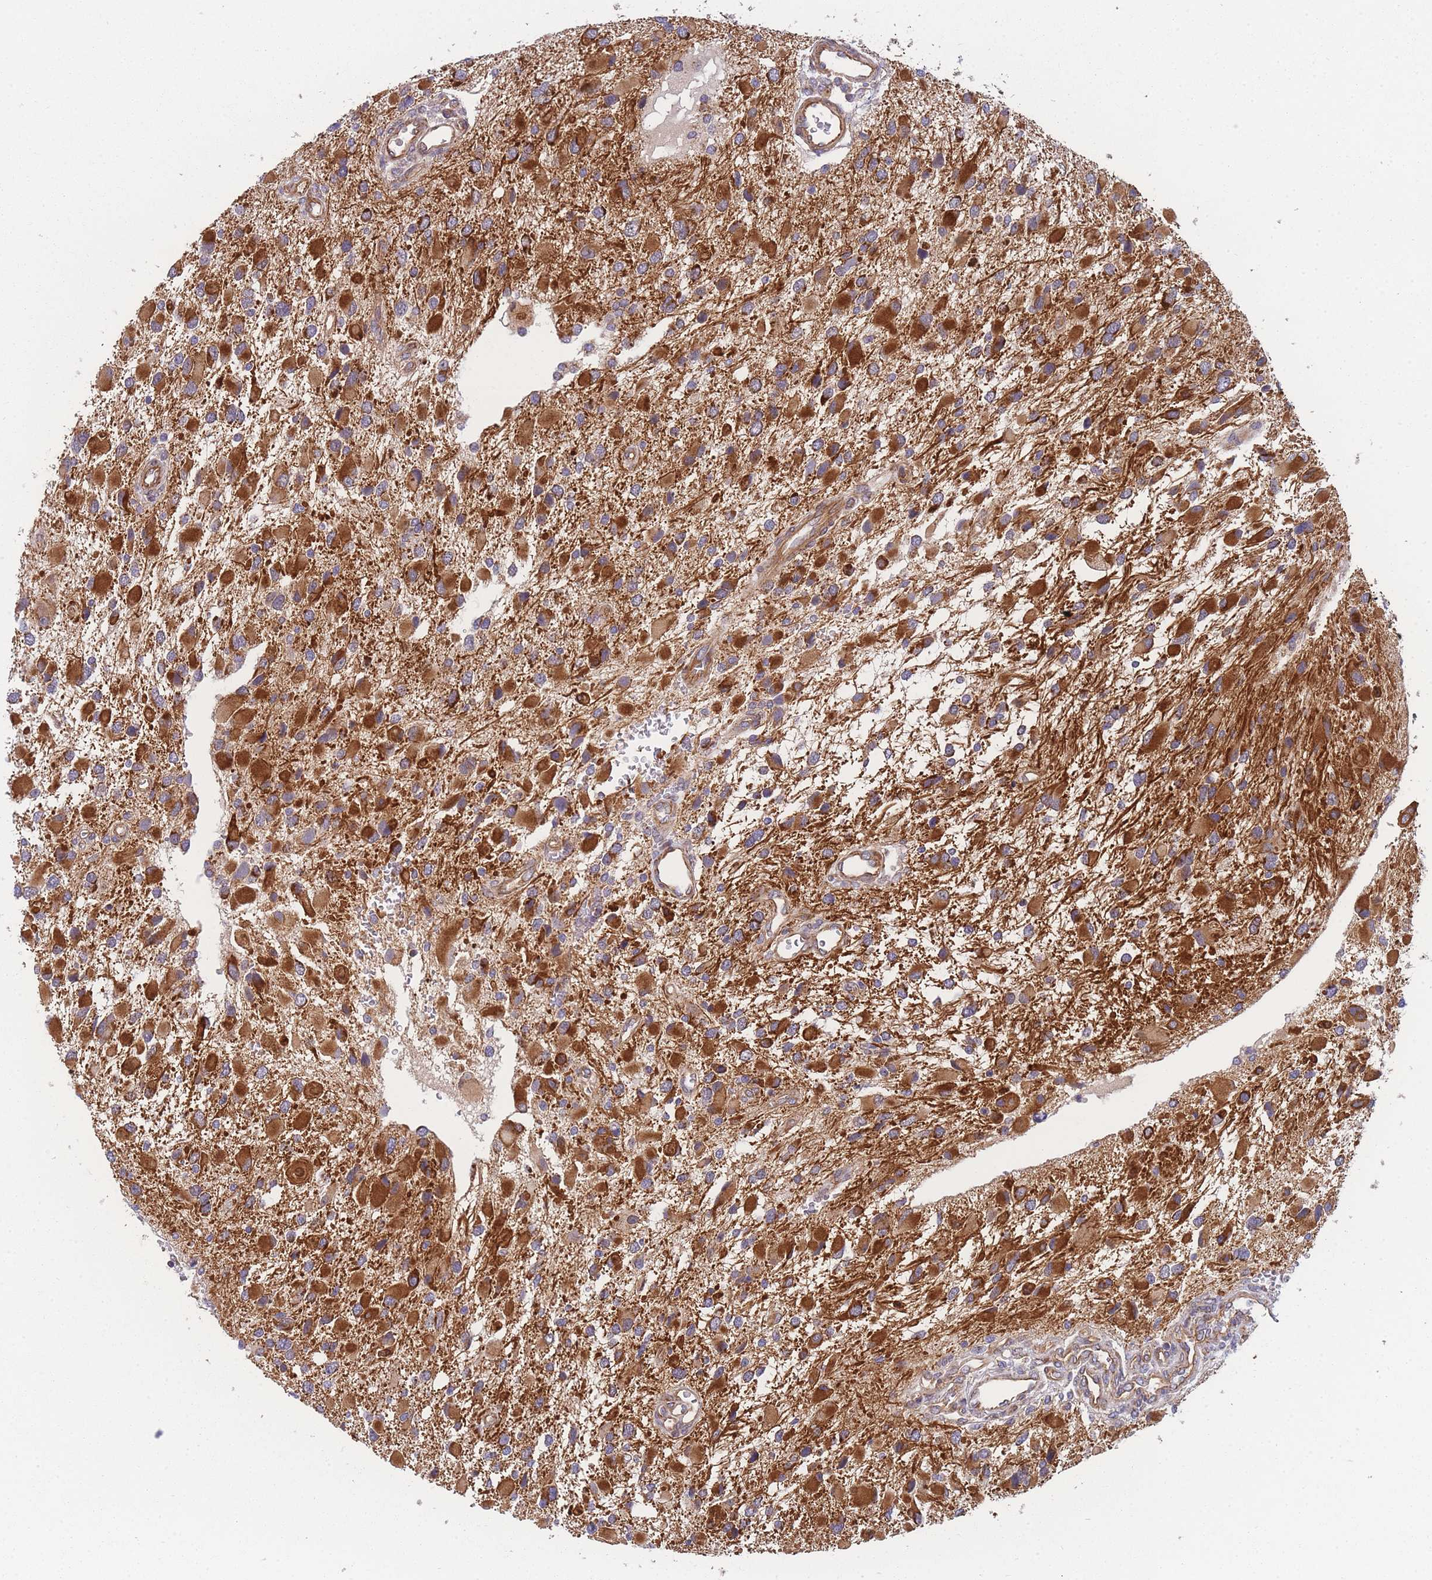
{"staining": {"intensity": "moderate", "quantity": ">75%", "location": "cytoplasmic/membranous"}, "tissue": "glioma", "cell_type": "Tumor cells", "image_type": "cancer", "snomed": [{"axis": "morphology", "description": "Glioma, malignant, High grade"}, {"axis": "topography", "description": "Brain"}], "caption": "IHC staining of glioma, which reveals medium levels of moderate cytoplasmic/membranous expression in approximately >75% of tumor cells indicating moderate cytoplasmic/membranous protein expression. The staining was performed using DAB (brown) for protein detection and nuclei were counterstained in hematoxylin (blue).", "gene": "MTRES1", "patient": {"sex": "male", "age": 53}}